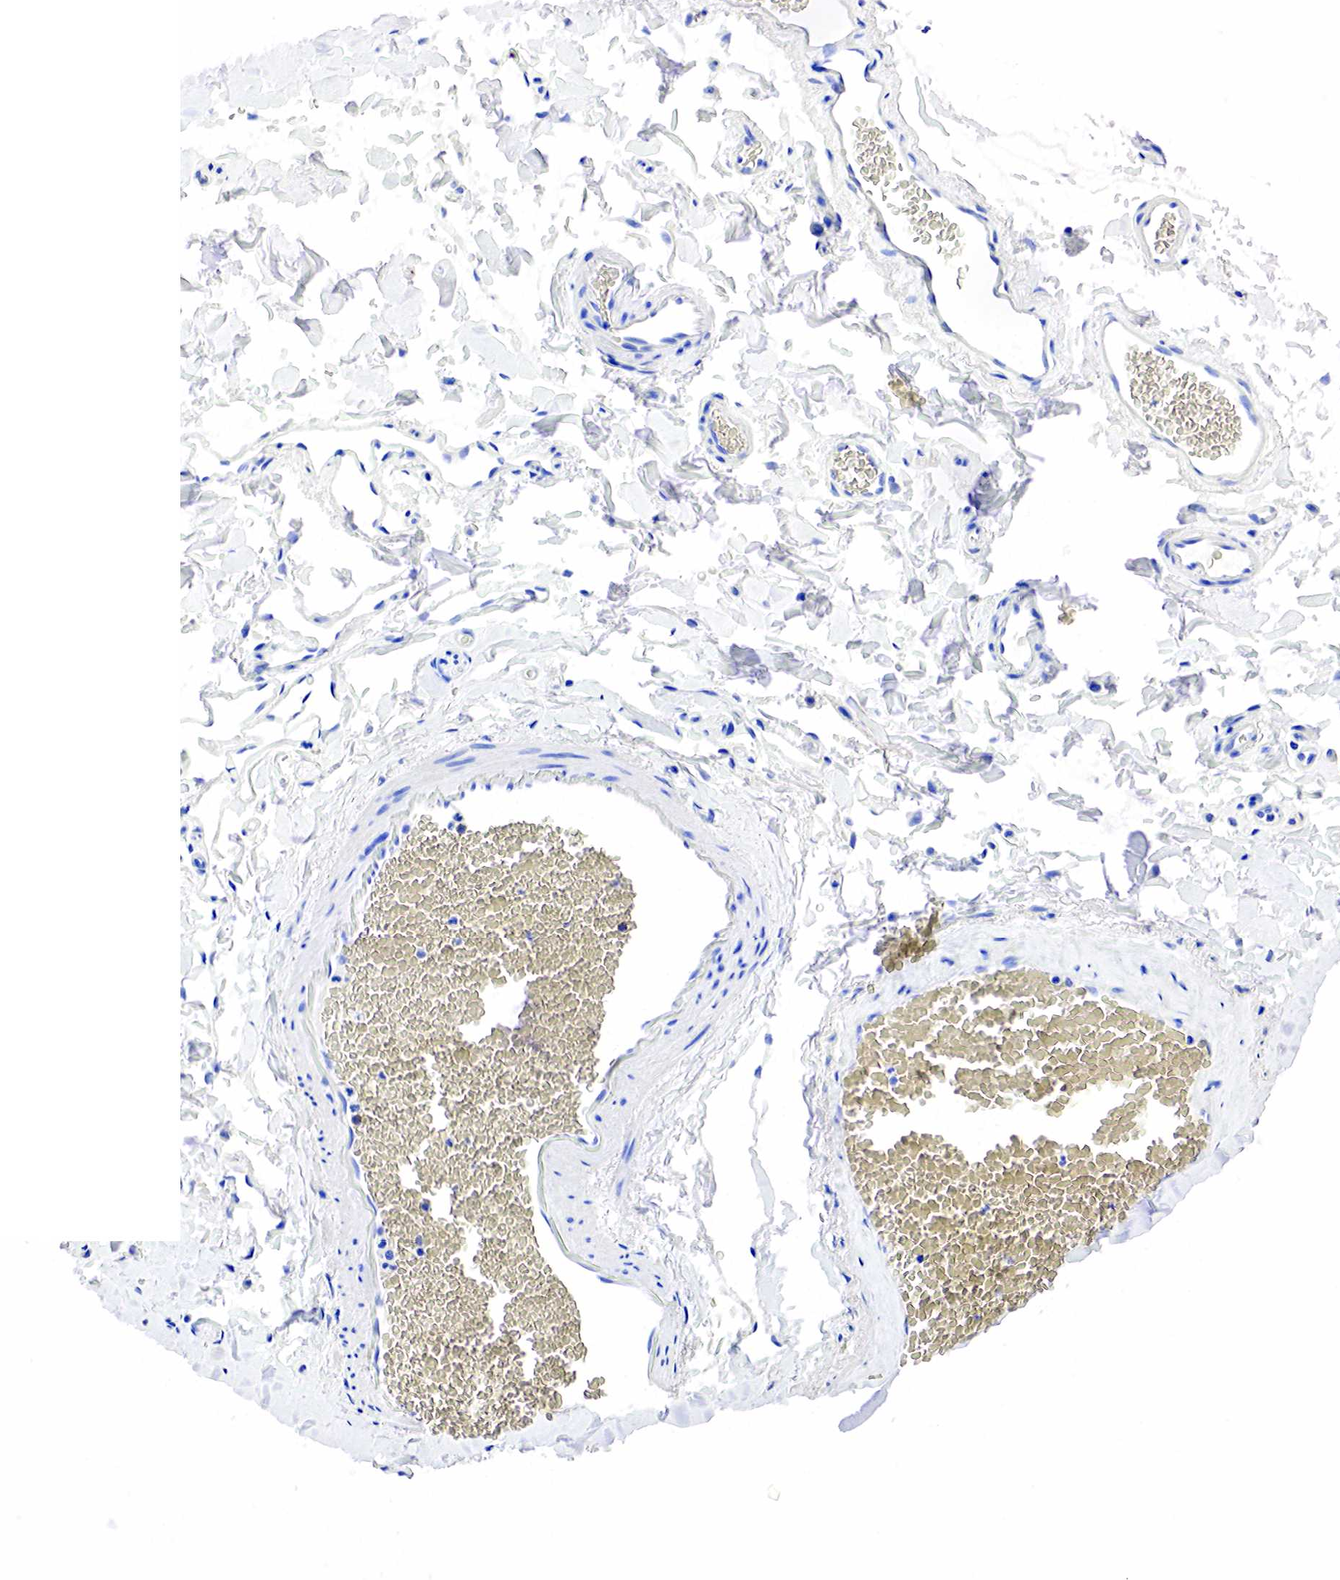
{"staining": {"intensity": "strong", "quantity": "<25%", "location": "cytoplasmic/membranous,nuclear"}, "tissue": "duodenum", "cell_type": "Glandular cells", "image_type": "normal", "snomed": [{"axis": "morphology", "description": "Normal tissue, NOS"}, {"axis": "topography", "description": "Duodenum"}], "caption": "Strong cytoplasmic/membranous,nuclear protein positivity is appreciated in approximately <25% of glandular cells in duodenum.", "gene": "SST", "patient": {"sex": "male", "age": 70}}